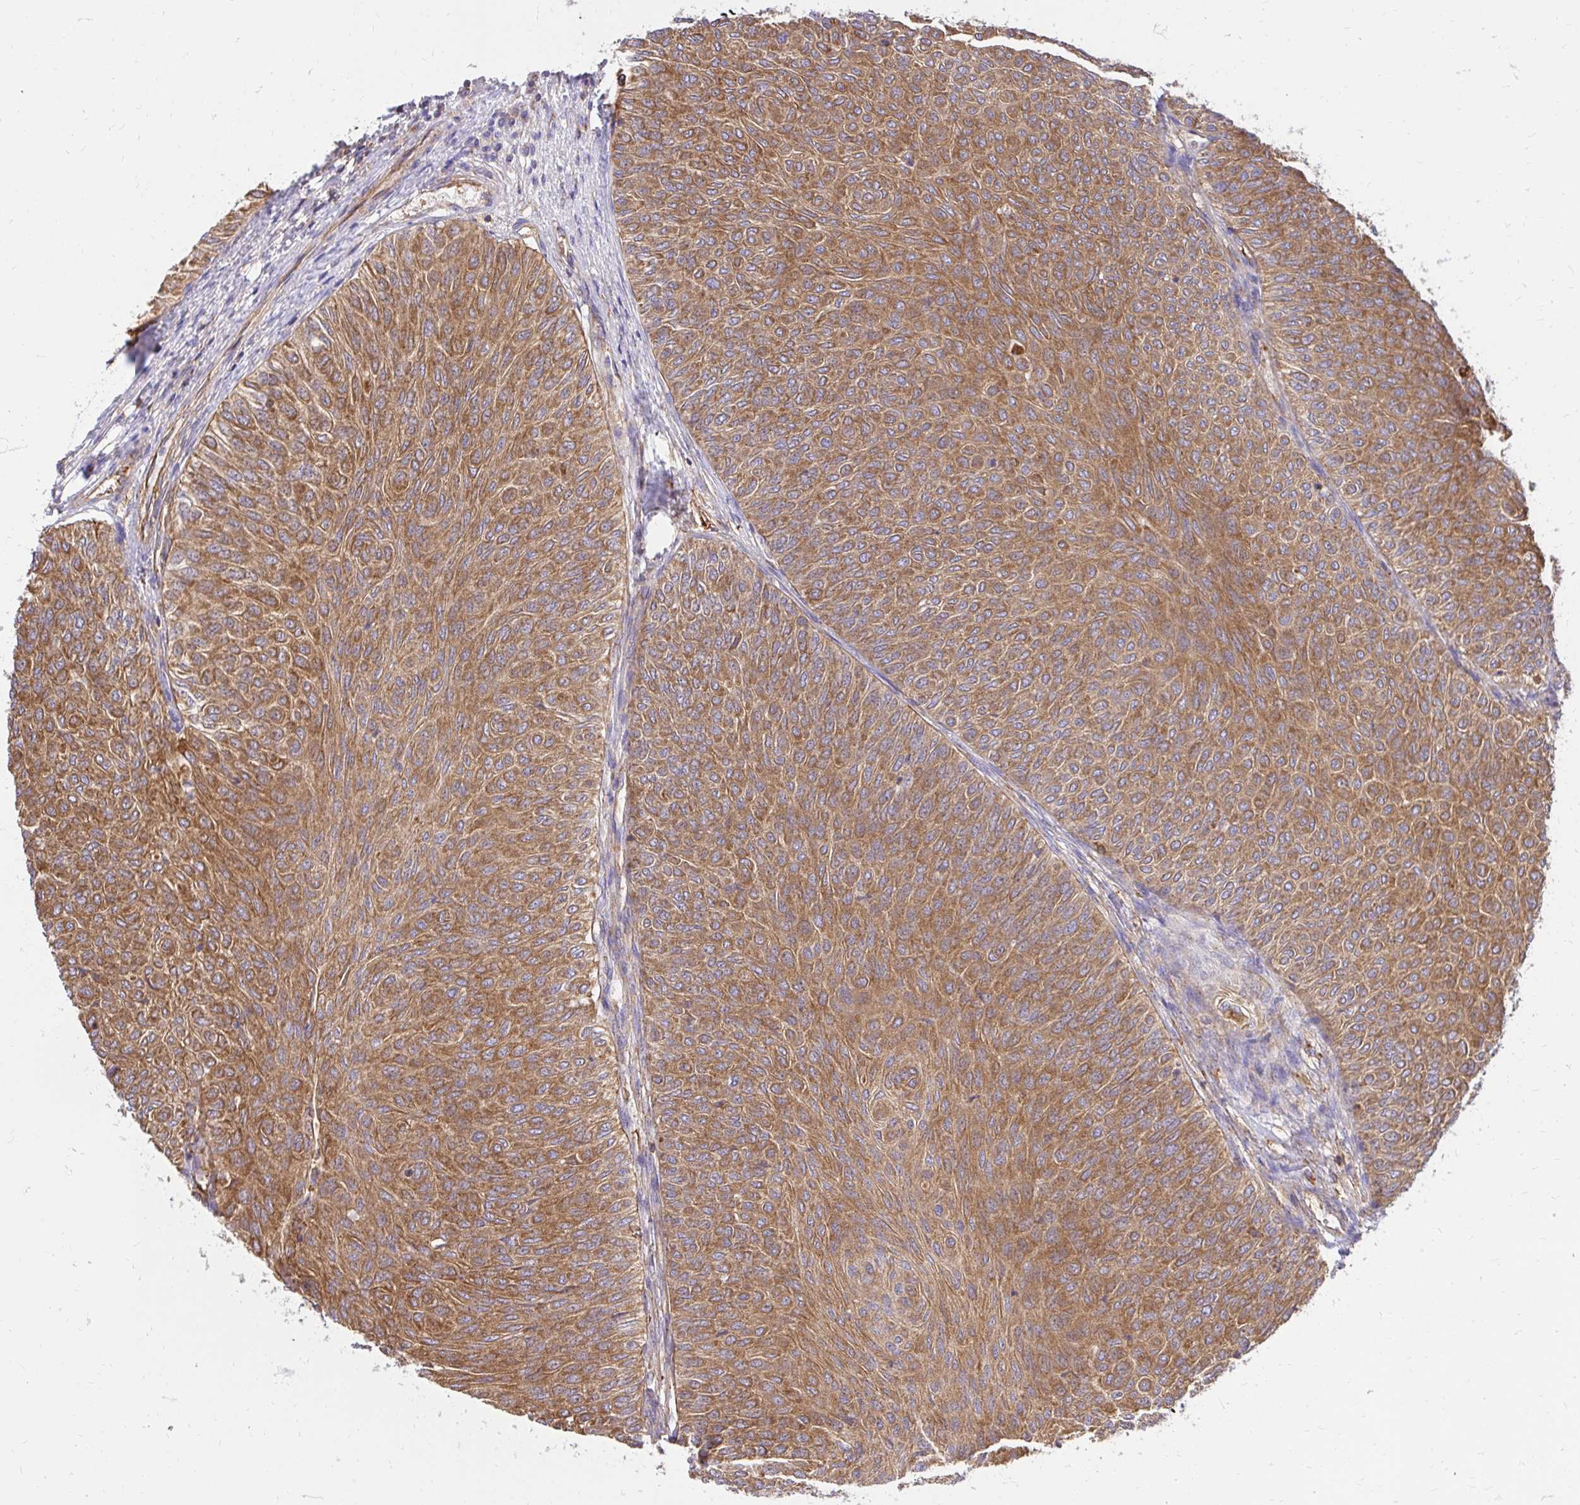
{"staining": {"intensity": "moderate", "quantity": ">75%", "location": "cytoplasmic/membranous"}, "tissue": "urothelial cancer", "cell_type": "Tumor cells", "image_type": "cancer", "snomed": [{"axis": "morphology", "description": "Urothelial carcinoma, Low grade"}, {"axis": "topography", "description": "Urinary bladder"}], "caption": "The micrograph reveals a brown stain indicating the presence of a protein in the cytoplasmic/membranous of tumor cells in urothelial cancer. (DAB = brown stain, brightfield microscopy at high magnification).", "gene": "ABCB10", "patient": {"sex": "male", "age": 78}}